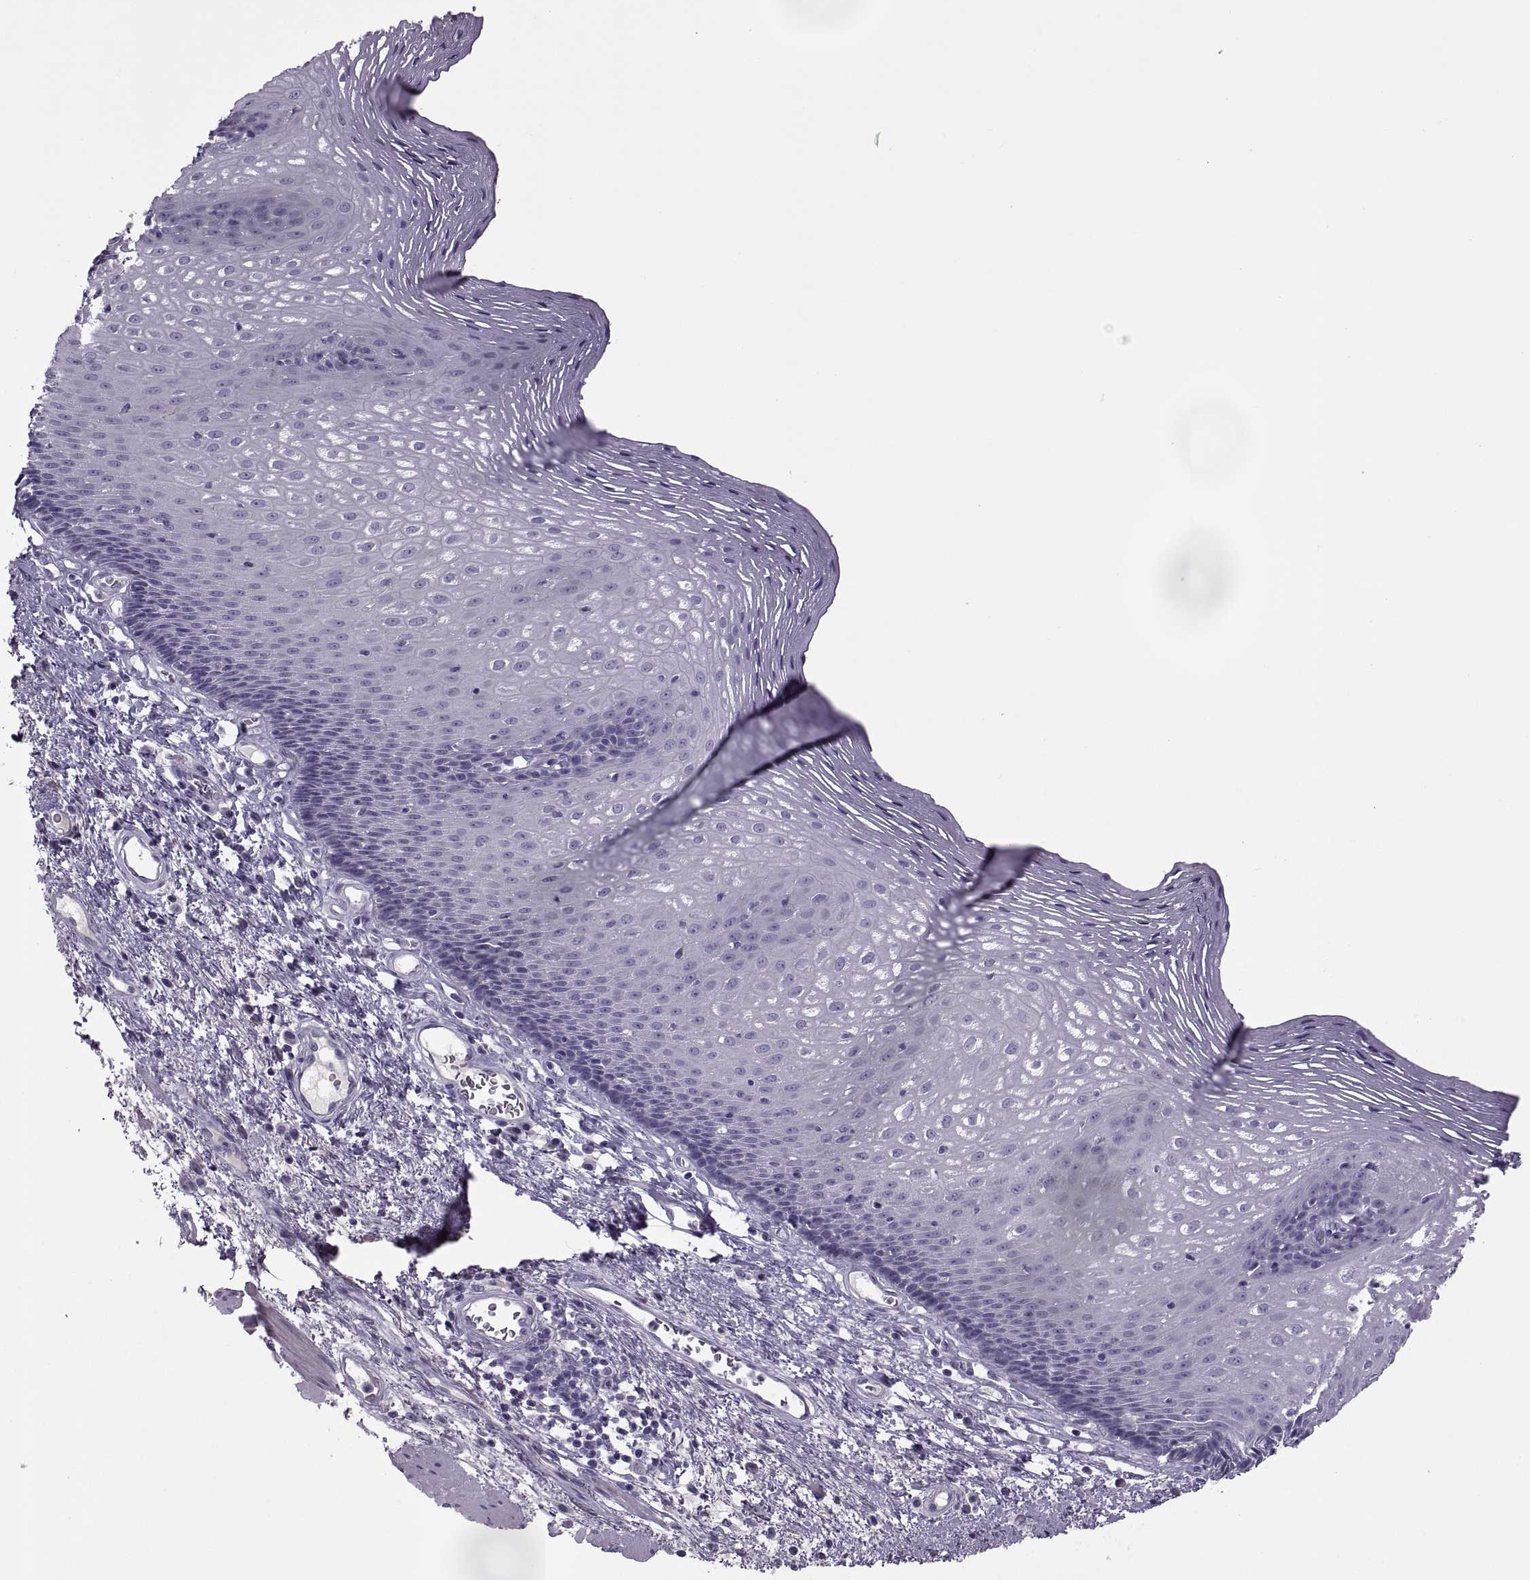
{"staining": {"intensity": "negative", "quantity": "none", "location": "none"}, "tissue": "esophagus", "cell_type": "Squamous epithelial cells", "image_type": "normal", "snomed": [{"axis": "morphology", "description": "Normal tissue, NOS"}, {"axis": "topography", "description": "Esophagus"}], "caption": "Immunohistochemical staining of normal human esophagus exhibits no significant expression in squamous epithelial cells. Brightfield microscopy of IHC stained with DAB (brown) and hematoxylin (blue), captured at high magnification.", "gene": "RSPH6A", "patient": {"sex": "male", "age": 76}}